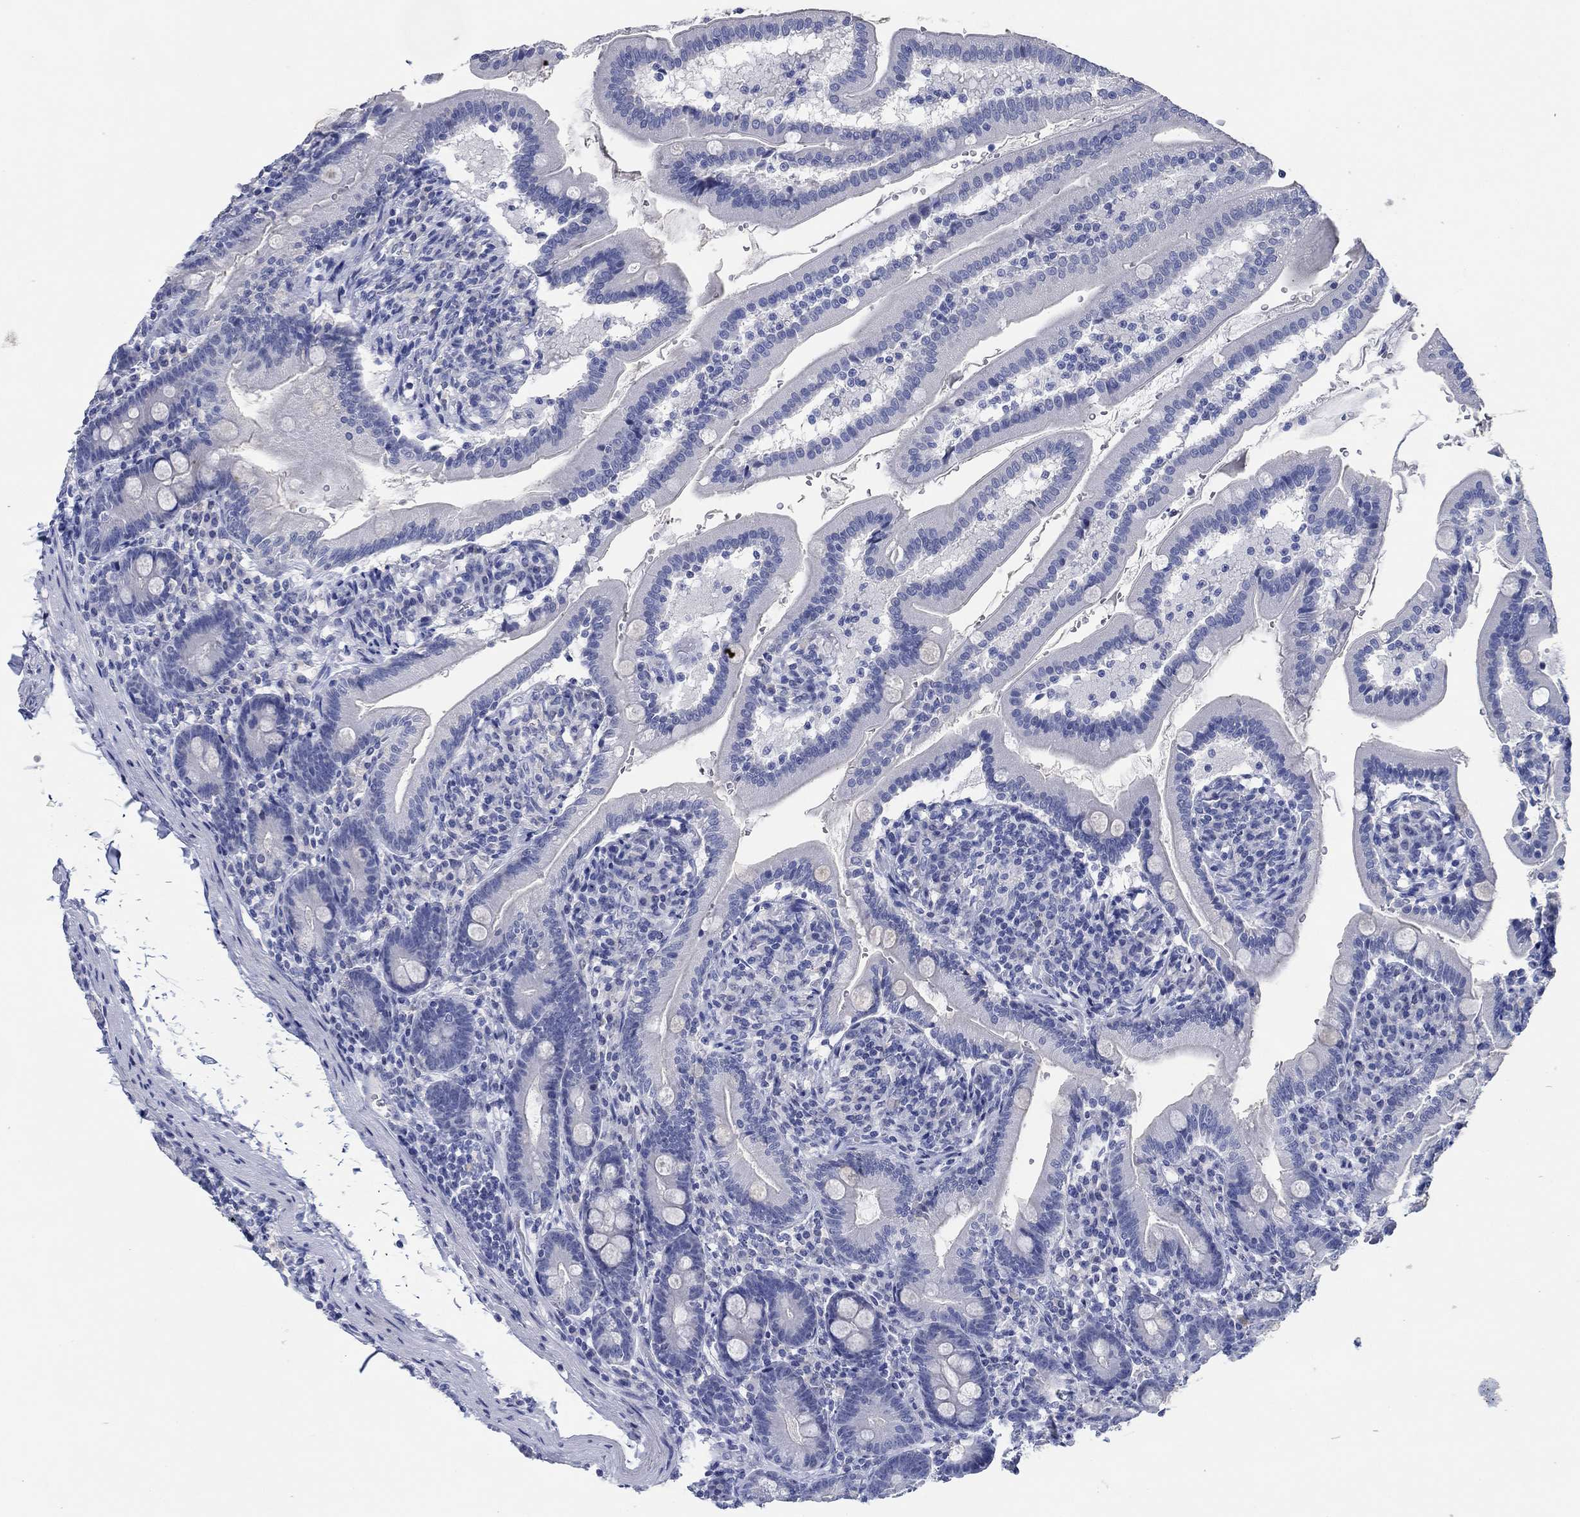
{"staining": {"intensity": "negative", "quantity": "none", "location": "none"}, "tissue": "duodenum", "cell_type": "Glandular cells", "image_type": "normal", "snomed": [{"axis": "morphology", "description": "Normal tissue, NOS"}, {"axis": "topography", "description": "Duodenum"}], "caption": "This is a histopathology image of IHC staining of normal duodenum, which shows no staining in glandular cells. (DAB (3,3'-diaminobenzidine) IHC, high magnification).", "gene": "POU5F1", "patient": {"sex": "female", "age": 67}}